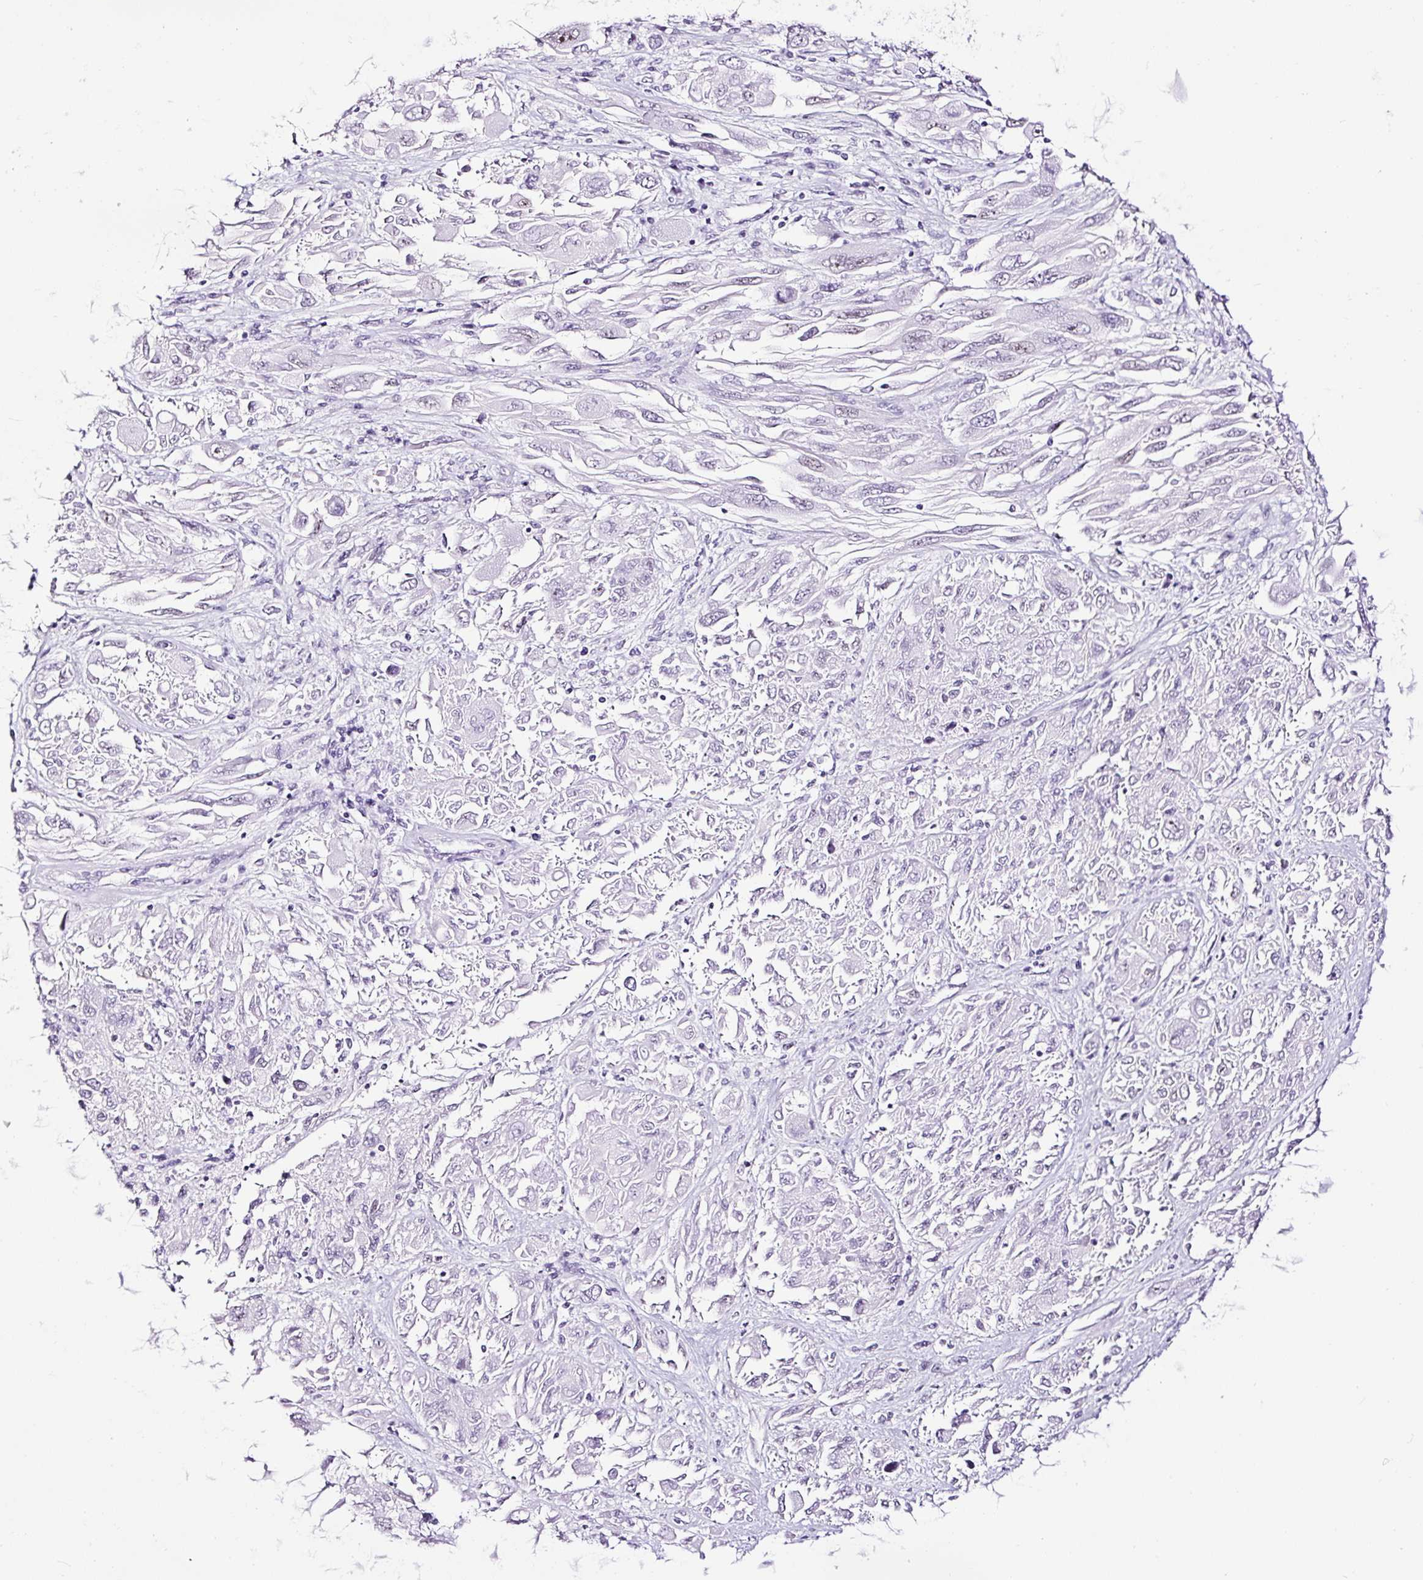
{"staining": {"intensity": "negative", "quantity": "none", "location": "none"}, "tissue": "melanoma", "cell_type": "Tumor cells", "image_type": "cancer", "snomed": [{"axis": "morphology", "description": "Malignant melanoma, NOS"}, {"axis": "topography", "description": "Skin"}], "caption": "A micrograph of human melanoma is negative for staining in tumor cells.", "gene": "NPHS2", "patient": {"sex": "female", "age": 91}}